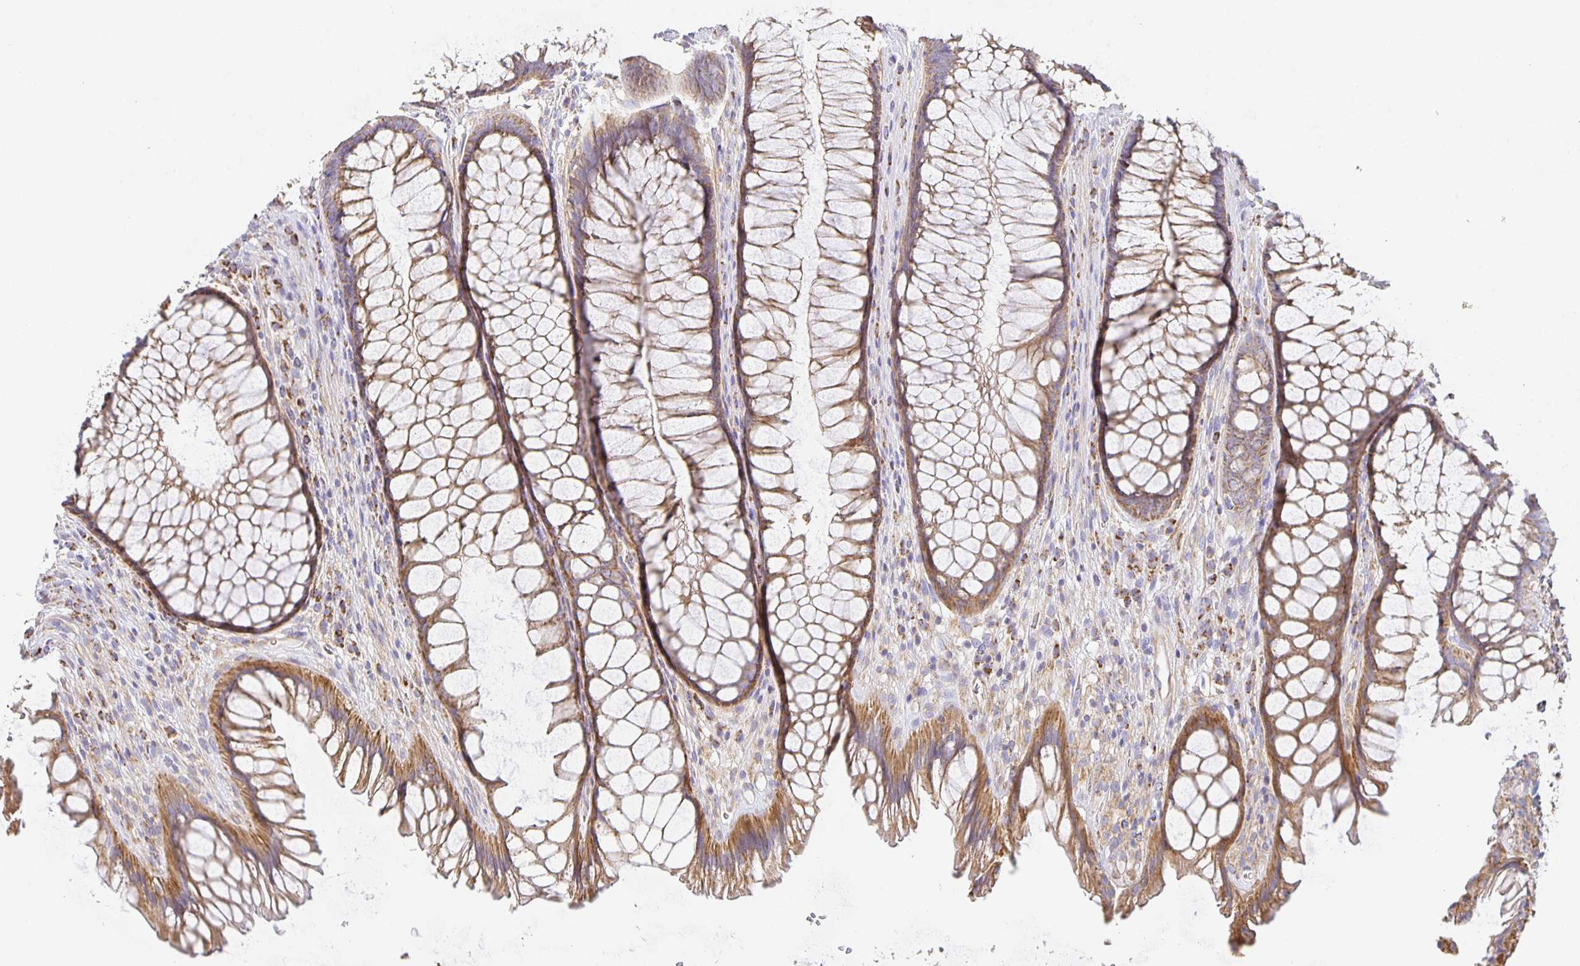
{"staining": {"intensity": "moderate", "quantity": ">75%", "location": "cytoplasmic/membranous"}, "tissue": "rectum", "cell_type": "Glandular cells", "image_type": "normal", "snomed": [{"axis": "morphology", "description": "Normal tissue, NOS"}, {"axis": "topography", "description": "Rectum"}], "caption": "IHC photomicrograph of benign rectum stained for a protein (brown), which shows medium levels of moderate cytoplasmic/membranous positivity in approximately >75% of glandular cells.", "gene": "FLRT3", "patient": {"sex": "male", "age": 53}}